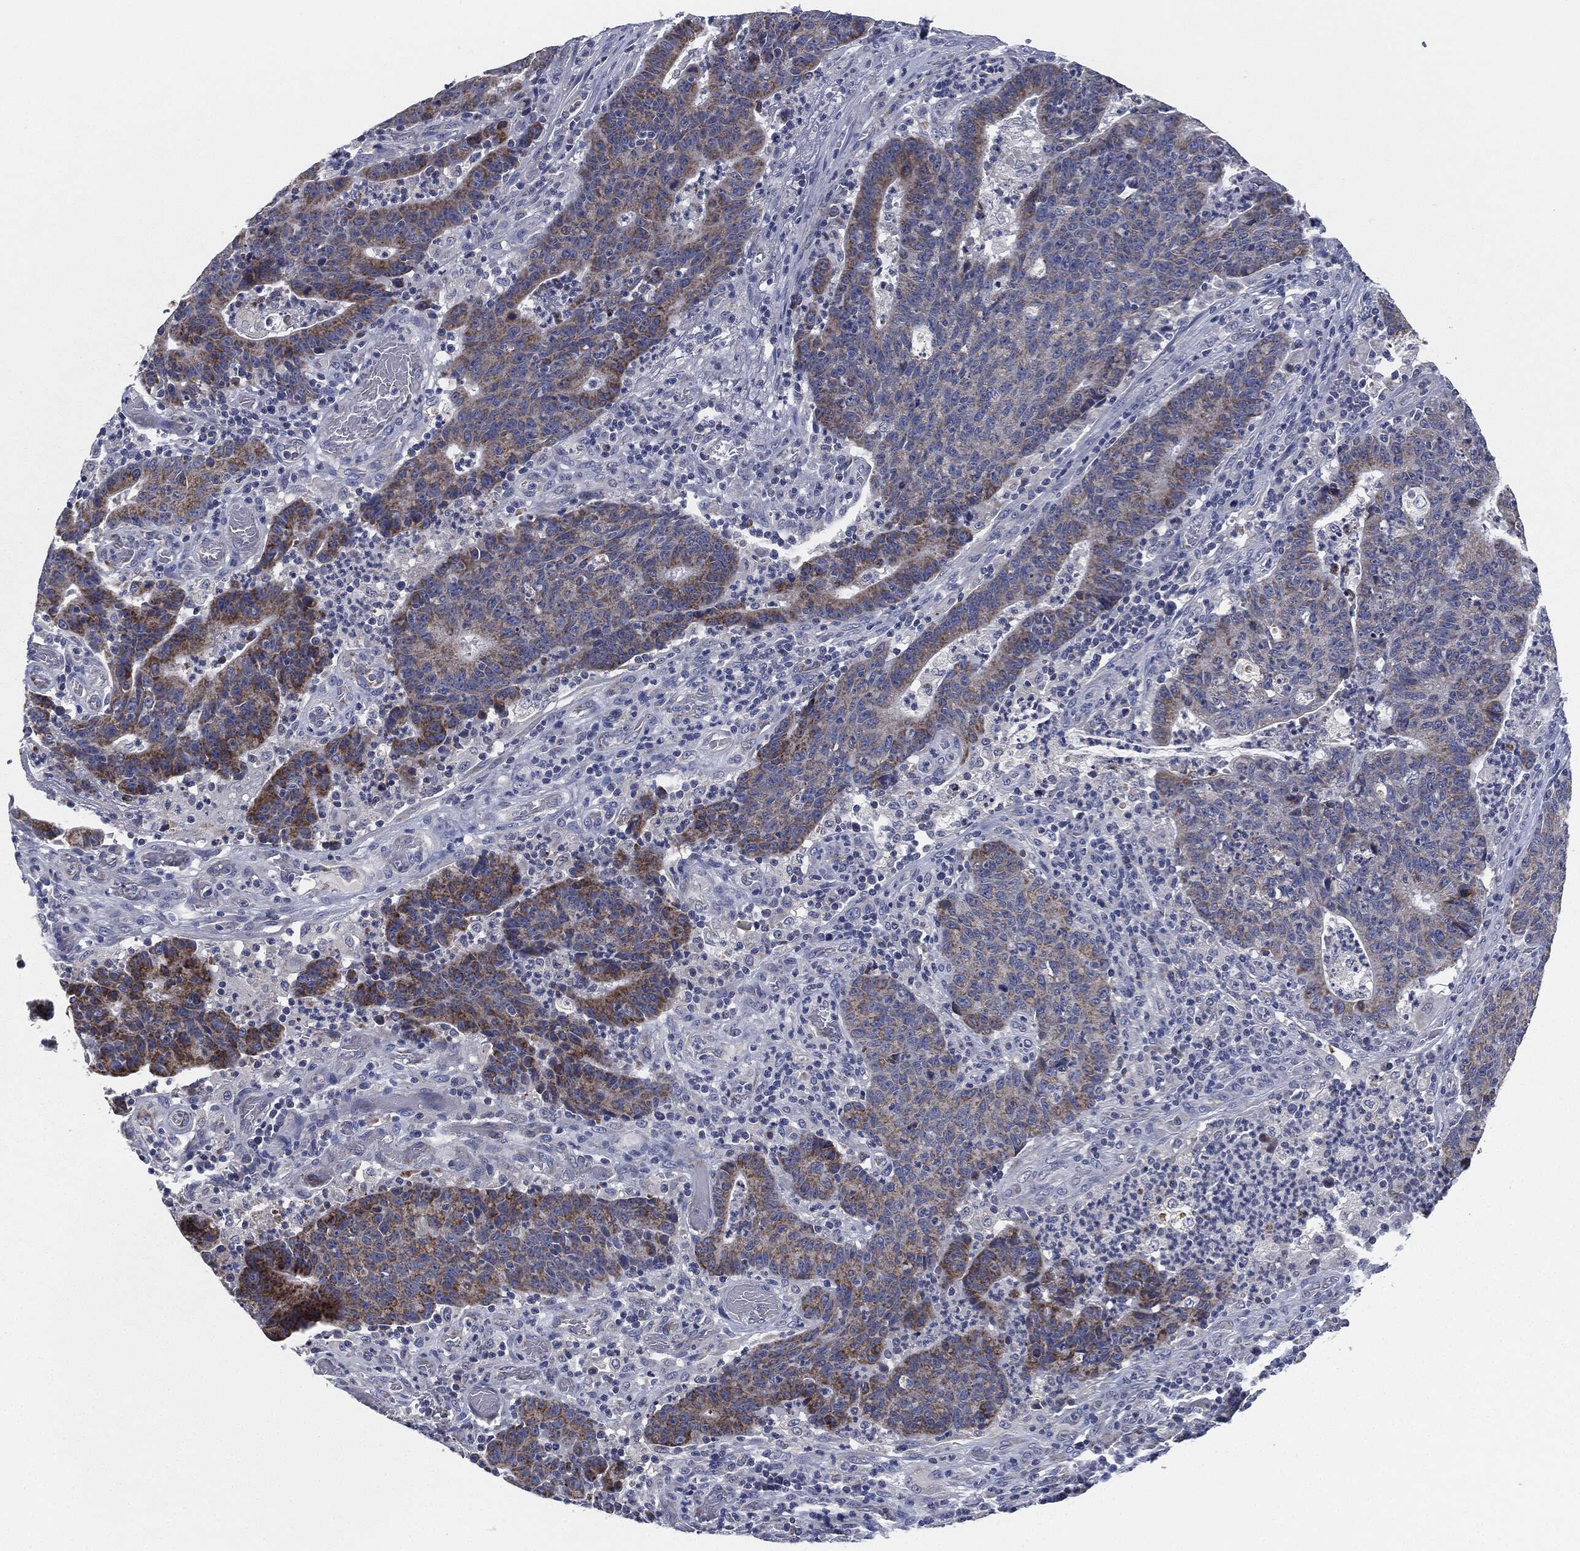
{"staining": {"intensity": "strong", "quantity": "25%-75%", "location": "cytoplasmic/membranous"}, "tissue": "colorectal cancer", "cell_type": "Tumor cells", "image_type": "cancer", "snomed": [{"axis": "morphology", "description": "Adenocarcinoma, NOS"}, {"axis": "topography", "description": "Colon"}], "caption": "Immunohistochemical staining of human colorectal cancer reveals high levels of strong cytoplasmic/membranous protein staining in approximately 25%-75% of tumor cells.", "gene": "SIGLEC9", "patient": {"sex": "female", "age": 75}}